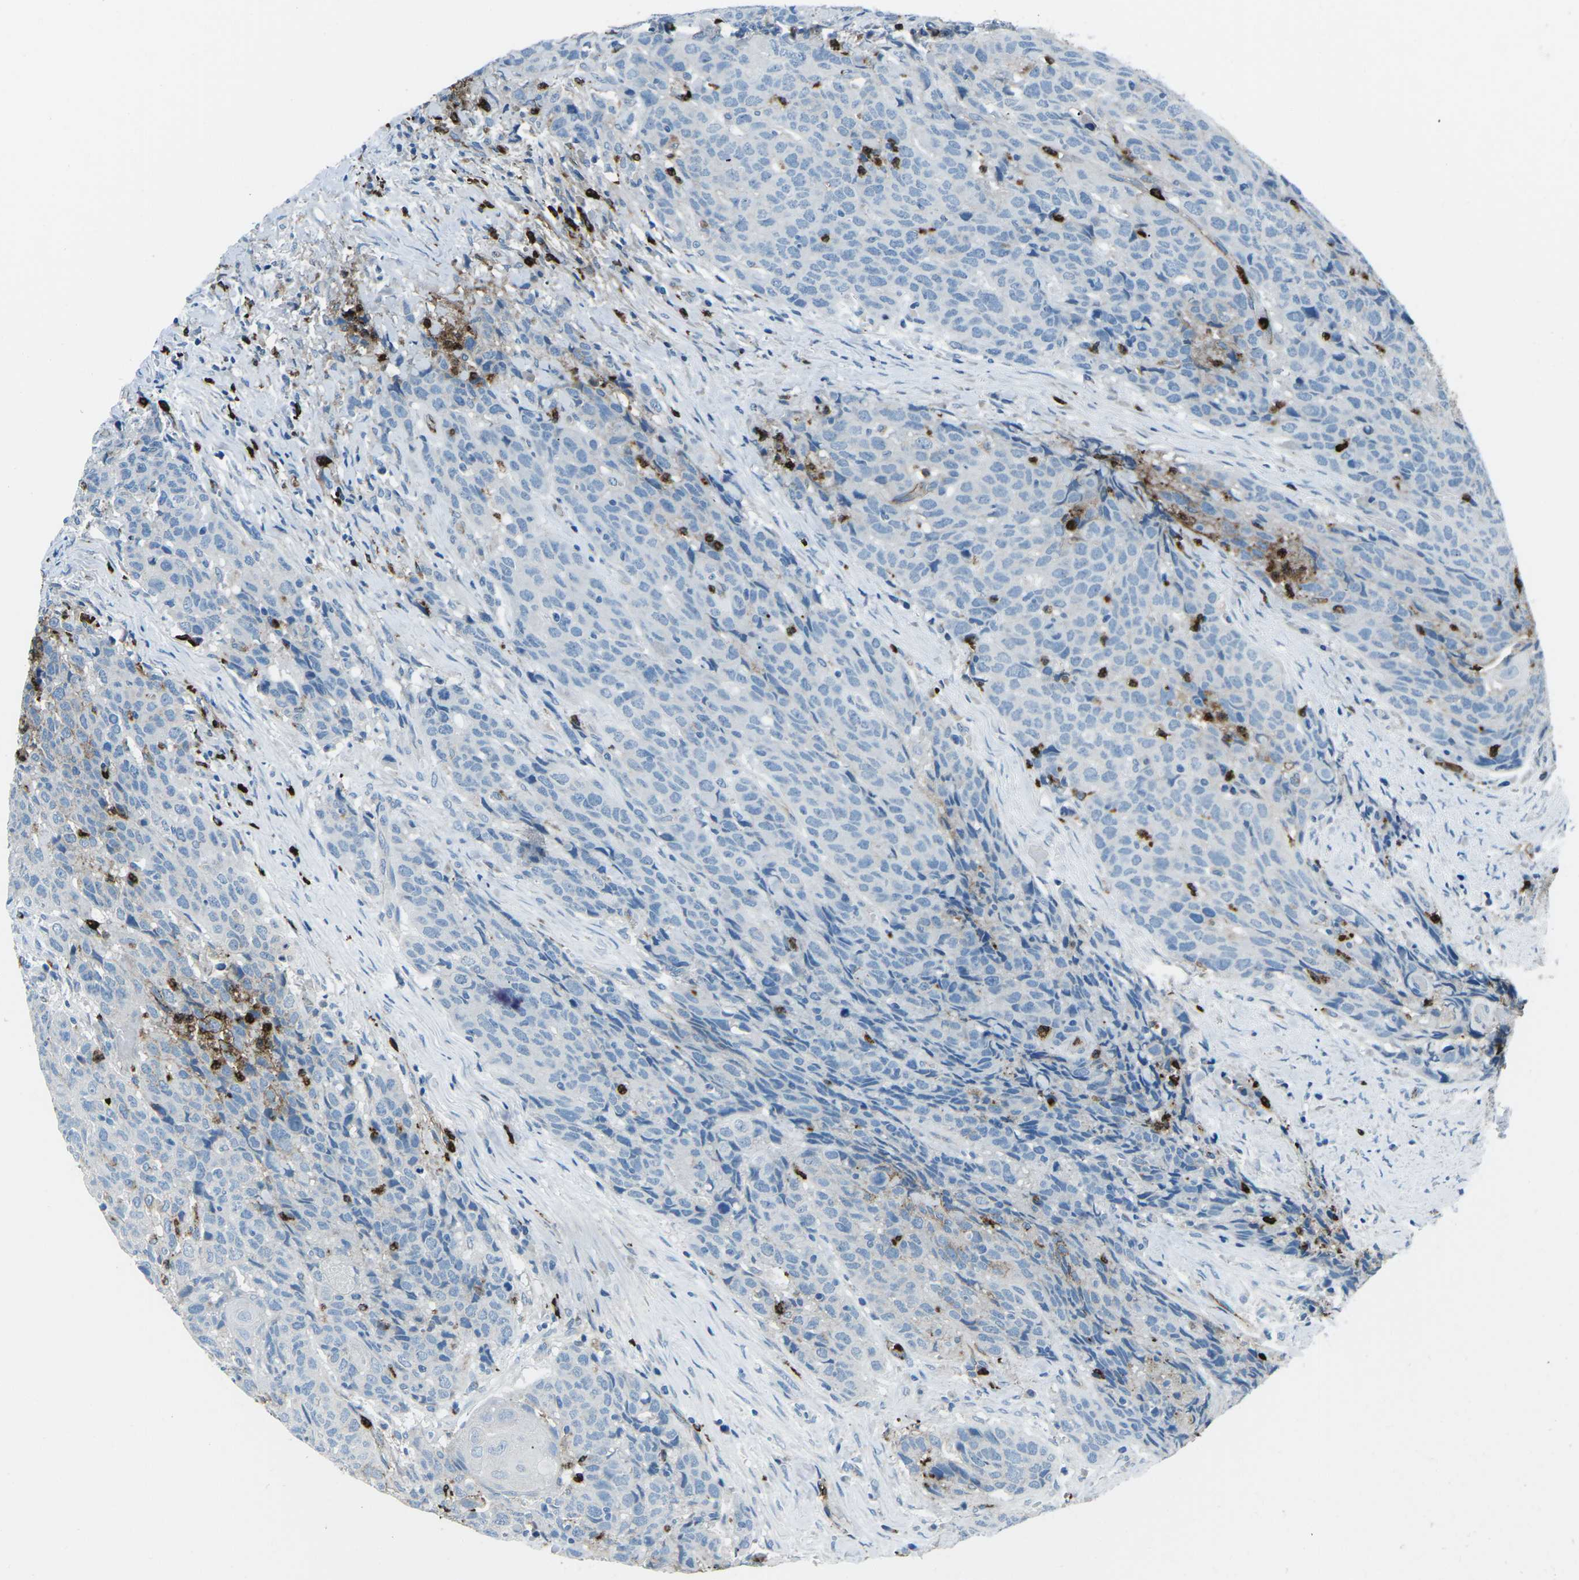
{"staining": {"intensity": "negative", "quantity": "none", "location": "none"}, "tissue": "head and neck cancer", "cell_type": "Tumor cells", "image_type": "cancer", "snomed": [{"axis": "morphology", "description": "Squamous cell carcinoma, NOS"}, {"axis": "topography", "description": "Head-Neck"}], "caption": "This histopathology image is of head and neck cancer (squamous cell carcinoma) stained with immunohistochemistry (IHC) to label a protein in brown with the nuclei are counter-stained blue. There is no expression in tumor cells.", "gene": "FCN1", "patient": {"sex": "male", "age": 66}}